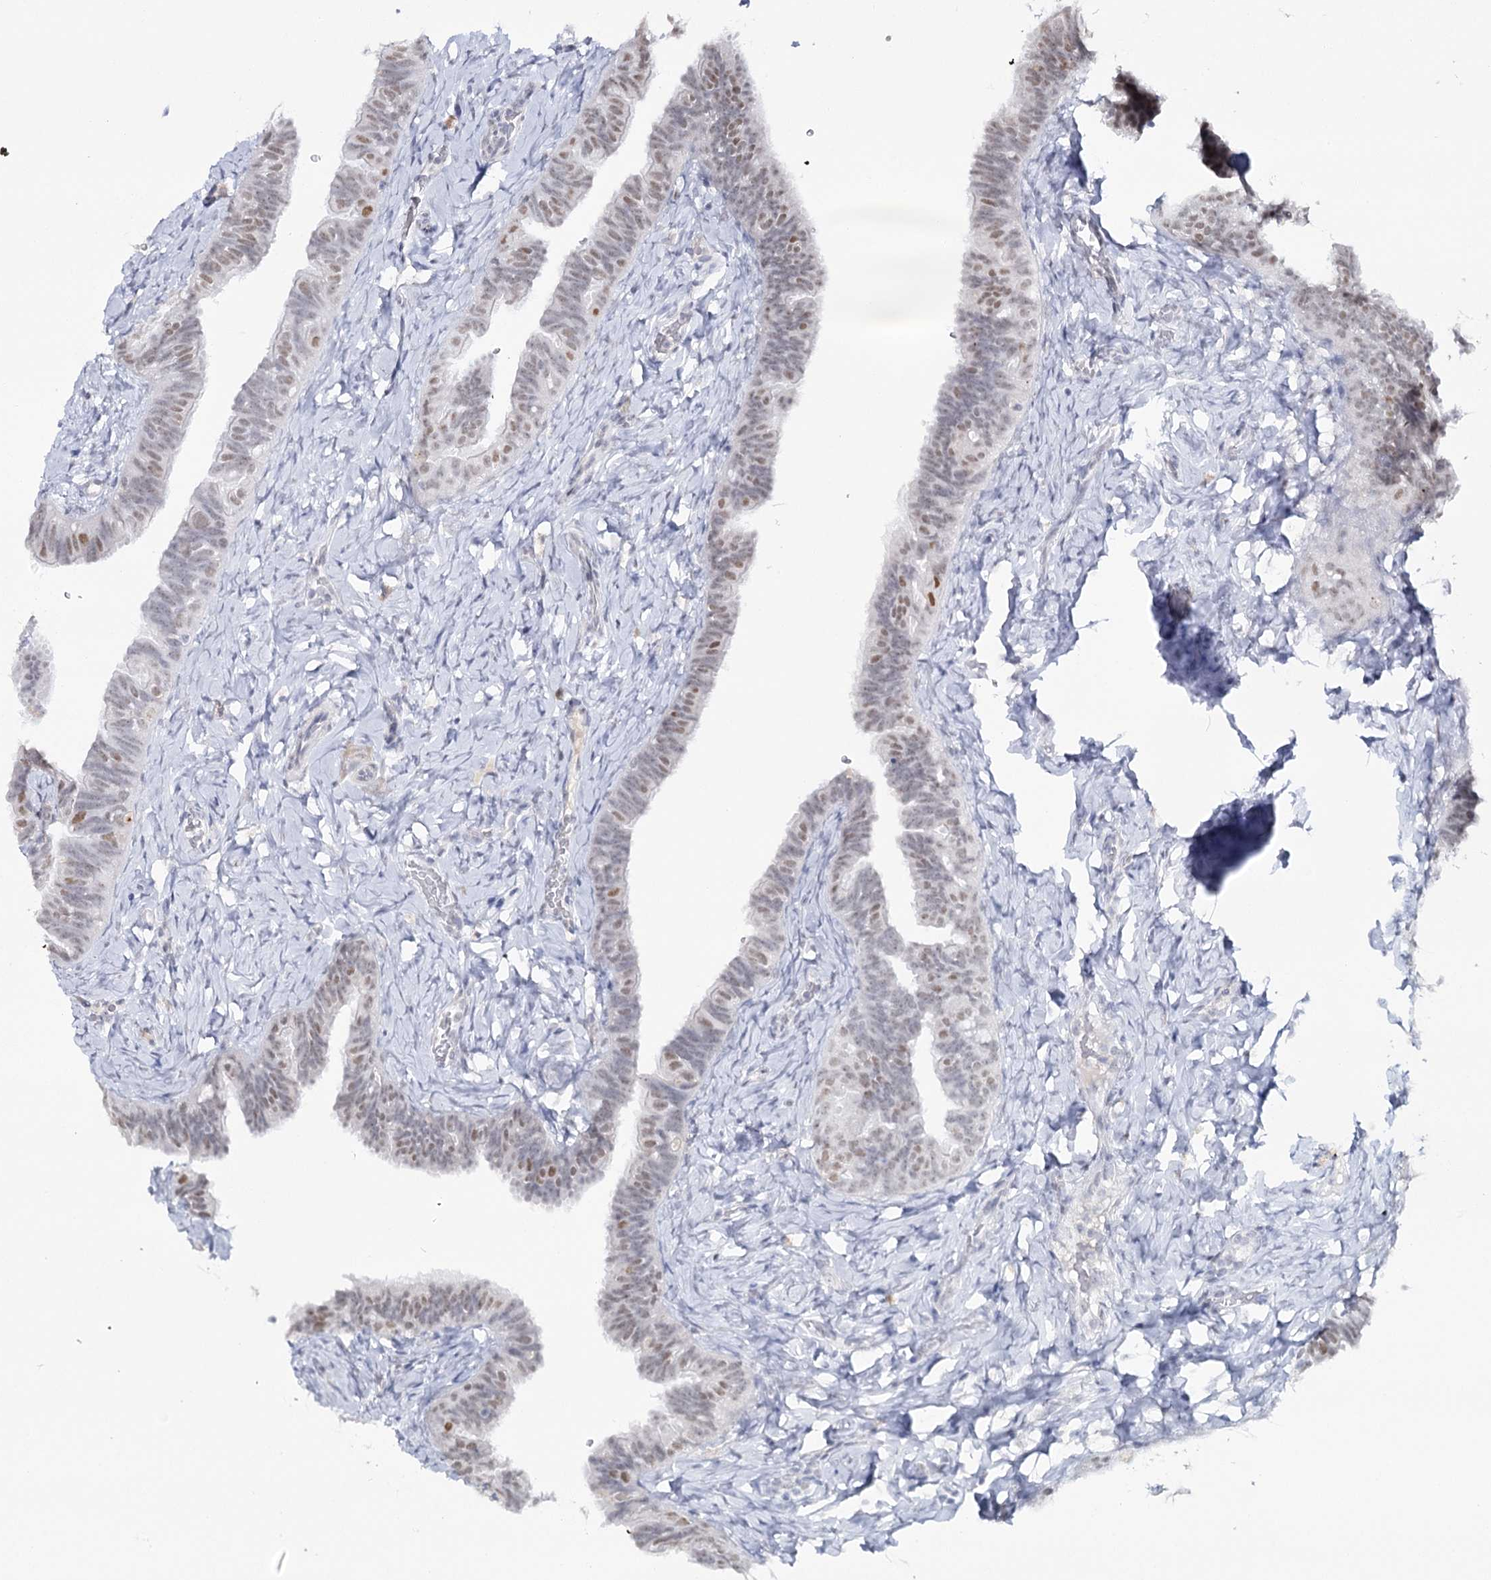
{"staining": {"intensity": "moderate", "quantity": "<25%", "location": "nuclear"}, "tissue": "fallopian tube", "cell_type": "Glandular cells", "image_type": "normal", "snomed": [{"axis": "morphology", "description": "Normal tissue, NOS"}, {"axis": "topography", "description": "Fallopian tube"}], "caption": "Immunohistochemistry of normal human fallopian tube exhibits low levels of moderate nuclear positivity in approximately <25% of glandular cells.", "gene": "ZC3H8", "patient": {"sex": "female", "age": 39}}